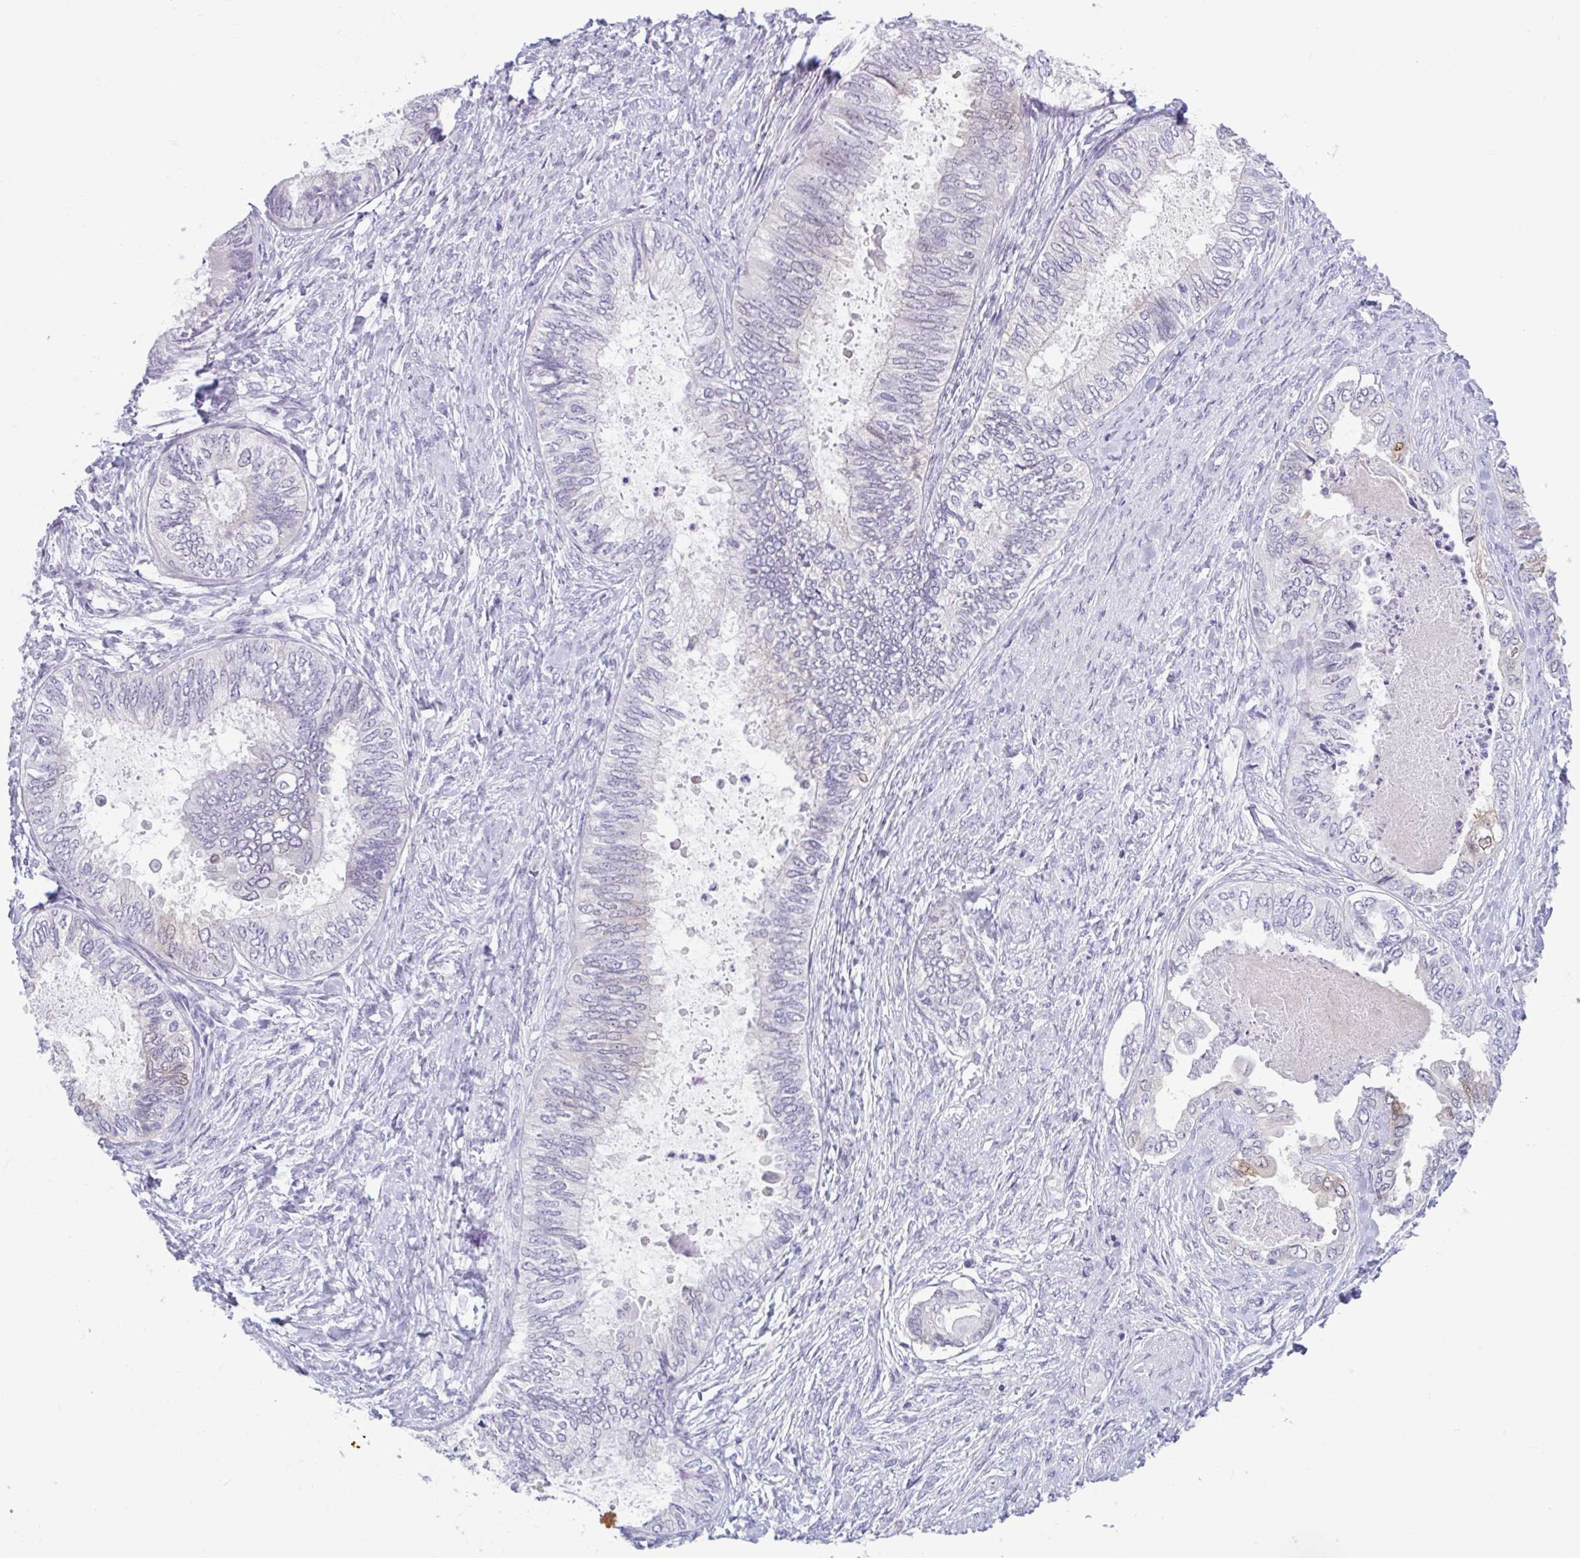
{"staining": {"intensity": "moderate", "quantity": "<25%", "location": "cytoplasmic/membranous"}, "tissue": "ovarian cancer", "cell_type": "Tumor cells", "image_type": "cancer", "snomed": [{"axis": "morphology", "description": "Carcinoma, endometroid"}, {"axis": "topography", "description": "Ovary"}], "caption": "High-magnification brightfield microscopy of ovarian endometroid carcinoma stained with DAB (3,3'-diaminobenzidine) (brown) and counterstained with hematoxylin (blue). tumor cells exhibit moderate cytoplasmic/membranous staining is present in approximately<25% of cells. Using DAB (brown) and hematoxylin (blue) stains, captured at high magnification using brightfield microscopy.", "gene": "FAM153A", "patient": {"sex": "female", "age": 70}}